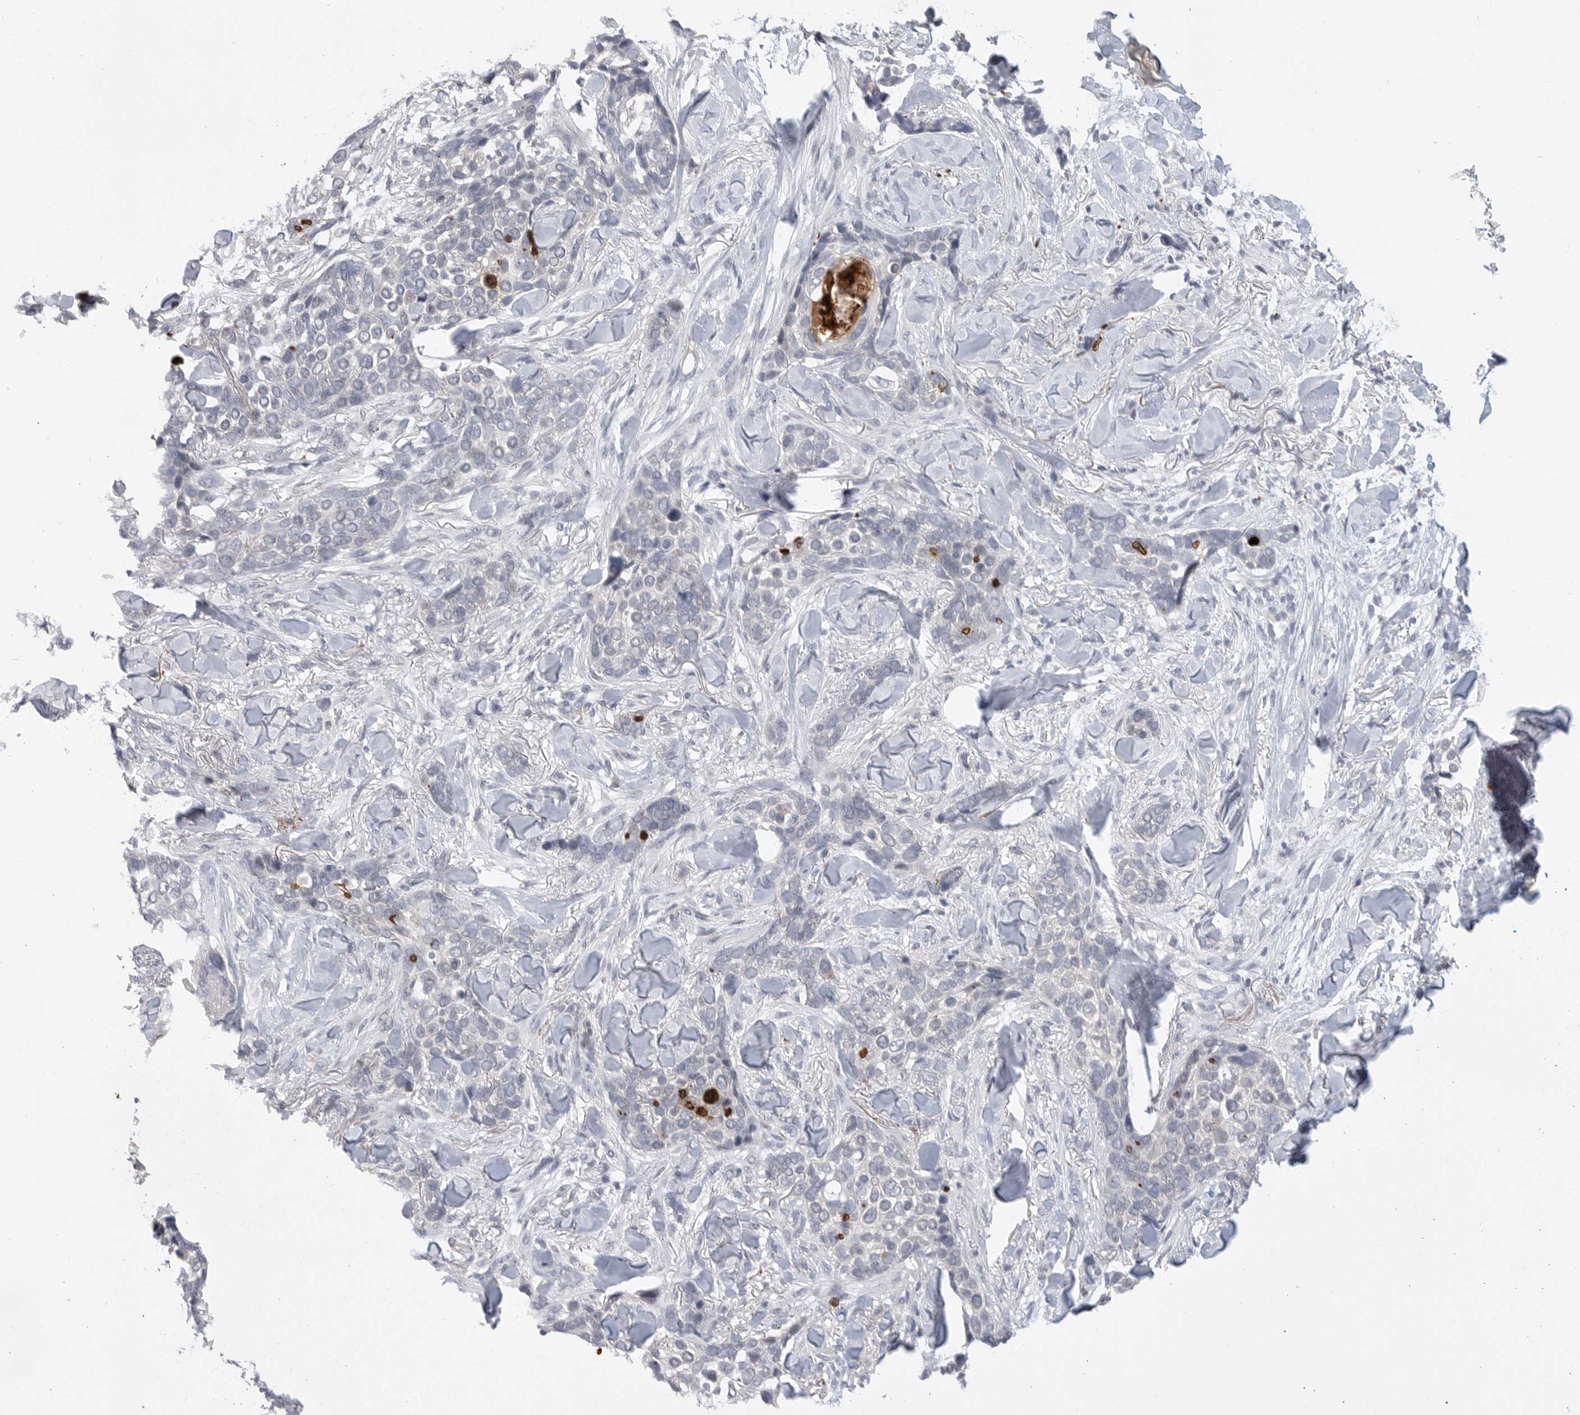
{"staining": {"intensity": "negative", "quantity": "none", "location": "none"}, "tissue": "skin cancer", "cell_type": "Tumor cells", "image_type": "cancer", "snomed": [{"axis": "morphology", "description": "Basal cell carcinoma"}, {"axis": "topography", "description": "Skin"}], "caption": "An immunohistochemistry (IHC) histopathology image of basal cell carcinoma (skin) is shown. There is no staining in tumor cells of basal cell carcinoma (skin).", "gene": "FBXO43", "patient": {"sex": "female", "age": 82}}